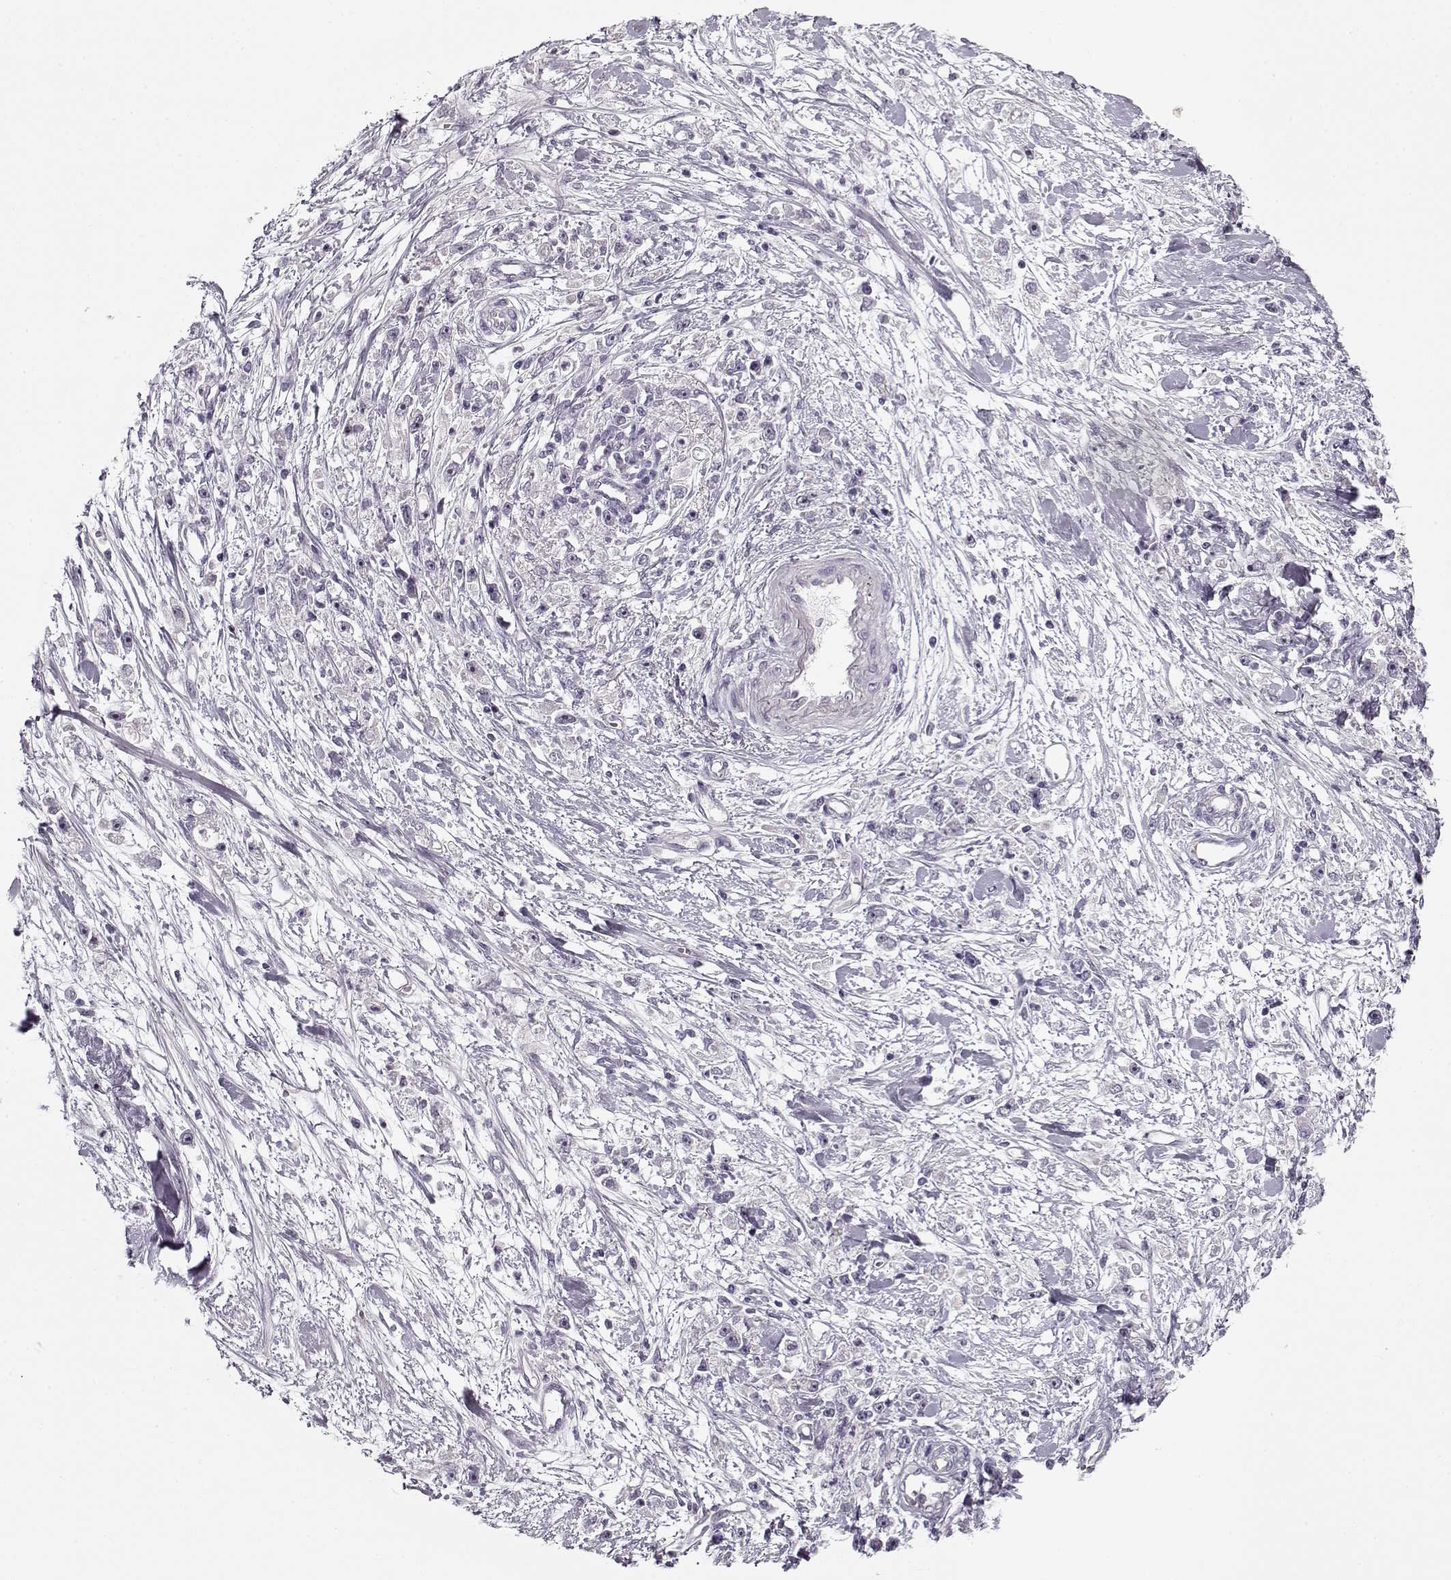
{"staining": {"intensity": "negative", "quantity": "none", "location": "none"}, "tissue": "stomach cancer", "cell_type": "Tumor cells", "image_type": "cancer", "snomed": [{"axis": "morphology", "description": "Adenocarcinoma, NOS"}, {"axis": "topography", "description": "Stomach"}], "caption": "This is an IHC image of adenocarcinoma (stomach). There is no positivity in tumor cells.", "gene": "PNMT", "patient": {"sex": "female", "age": 59}}